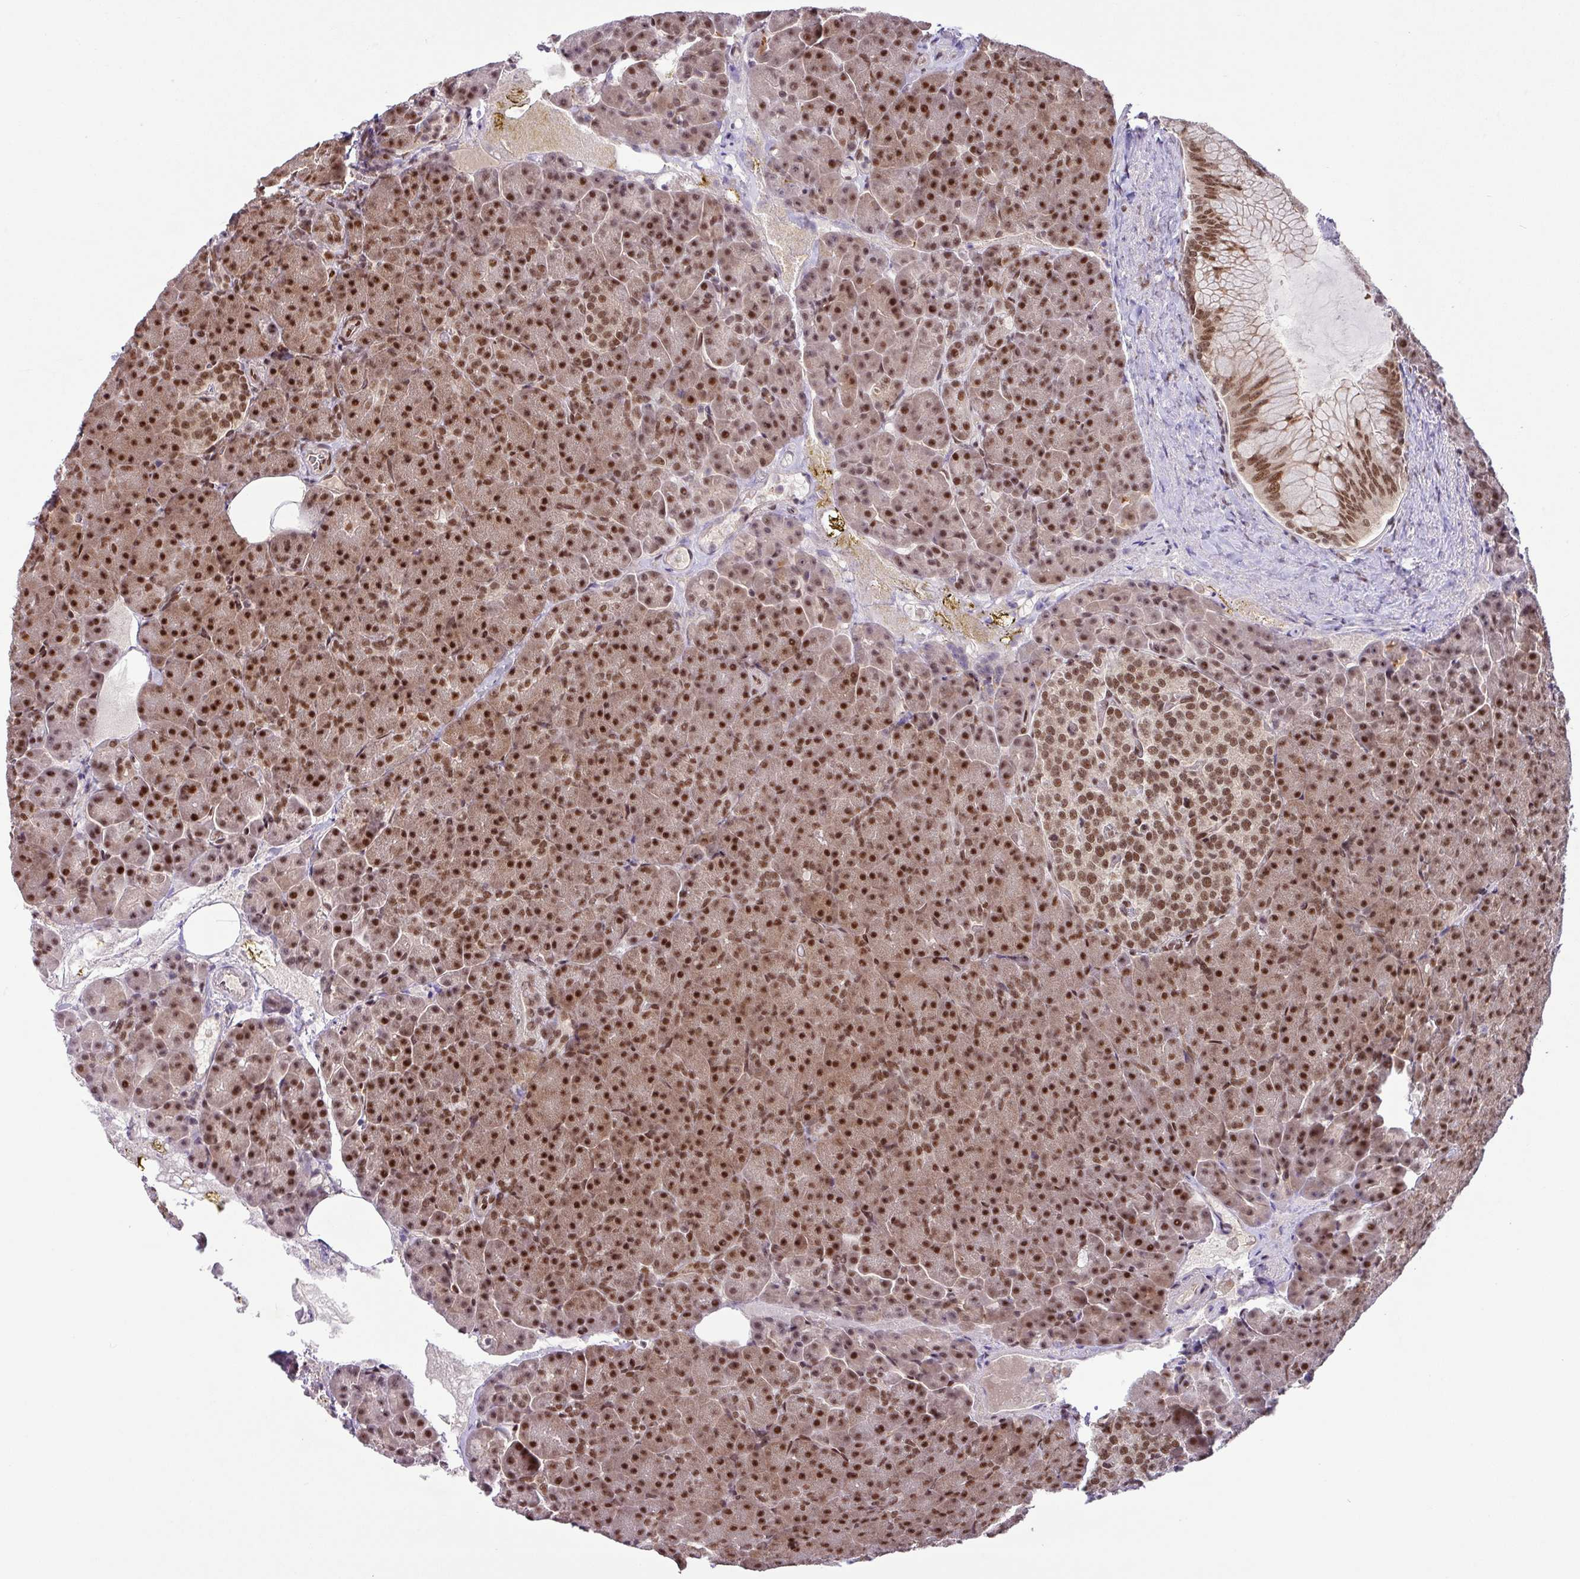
{"staining": {"intensity": "strong", "quantity": ">75%", "location": "cytoplasmic/membranous,nuclear"}, "tissue": "pancreas", "cell_type": "Exocrine glandular cells", "image_type": "normal", "snomed": [{"axis": "morphology", "description": "Normal tissue, NOS"}, {"axis": "topography", "description": "Pancreas"}], "caption": "Immunohistochemistry image of unremarkable pancreas stained for a protein (brown), which displays high levels of strong cytoplasmic/membranous,nuclear positivity in about >75% of exocrine glandular cells.", "gene": "SRSF2", "patient": {"sex": "female", "age": 74}}